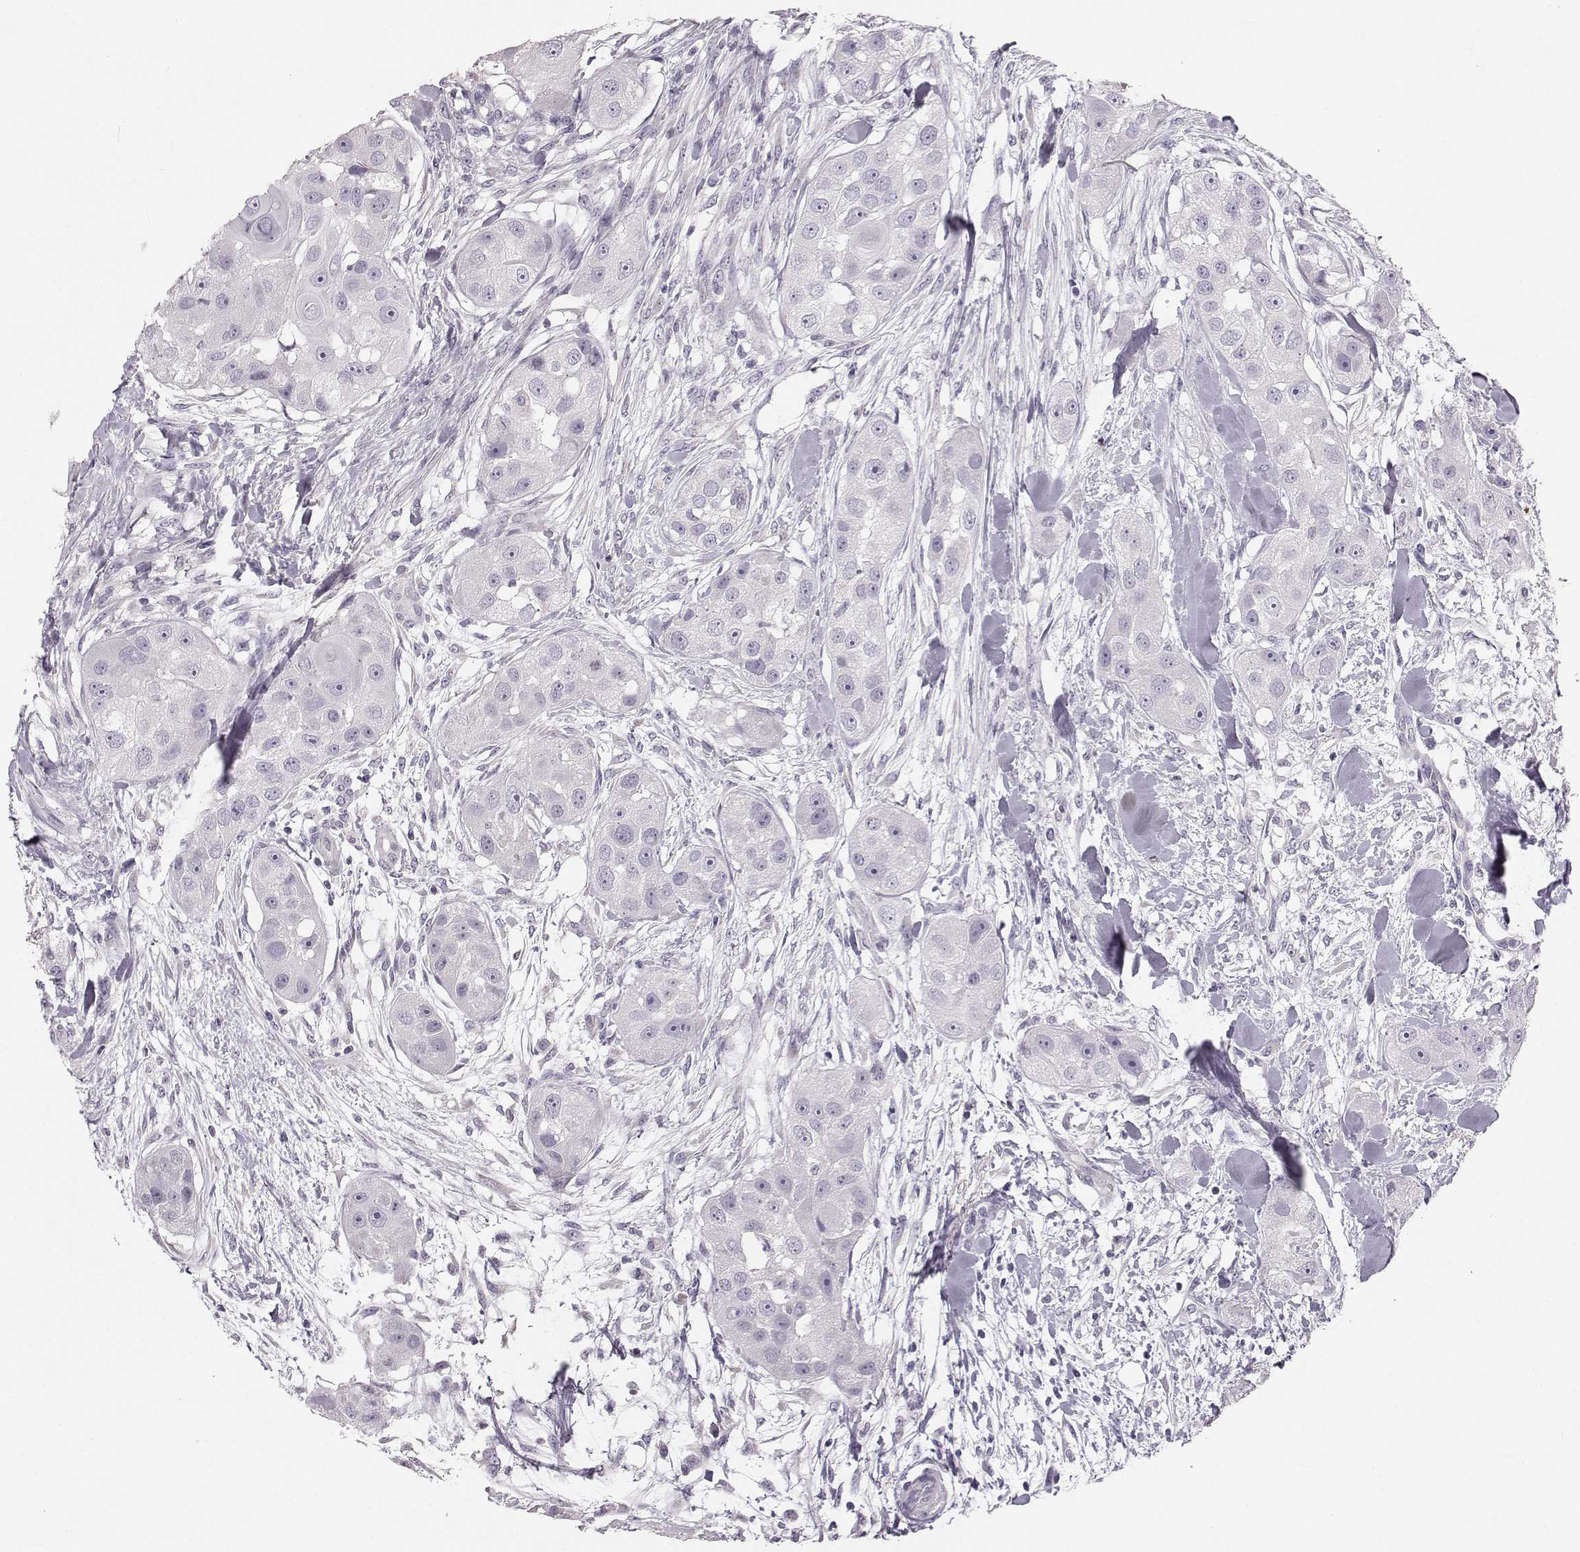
{"staining": {"intensity": "negative", "quantity": "none", "location": "none"}, "tissue": "head and neck cancer", "cell_type": "Tumor cells", "image_type": "cancer", "snomed": [{"axis": "morphology", "description": "Squamous cell carcinoma, NOS"}, {"axis": "topography", "description": "Head-Neck"}], "caption": "The micrograph shows no staining of tumor cells in squamous cell carcinoma (head and neck).", "gene": "OIP5", "patient": {"sex": "male", "age": 51}}